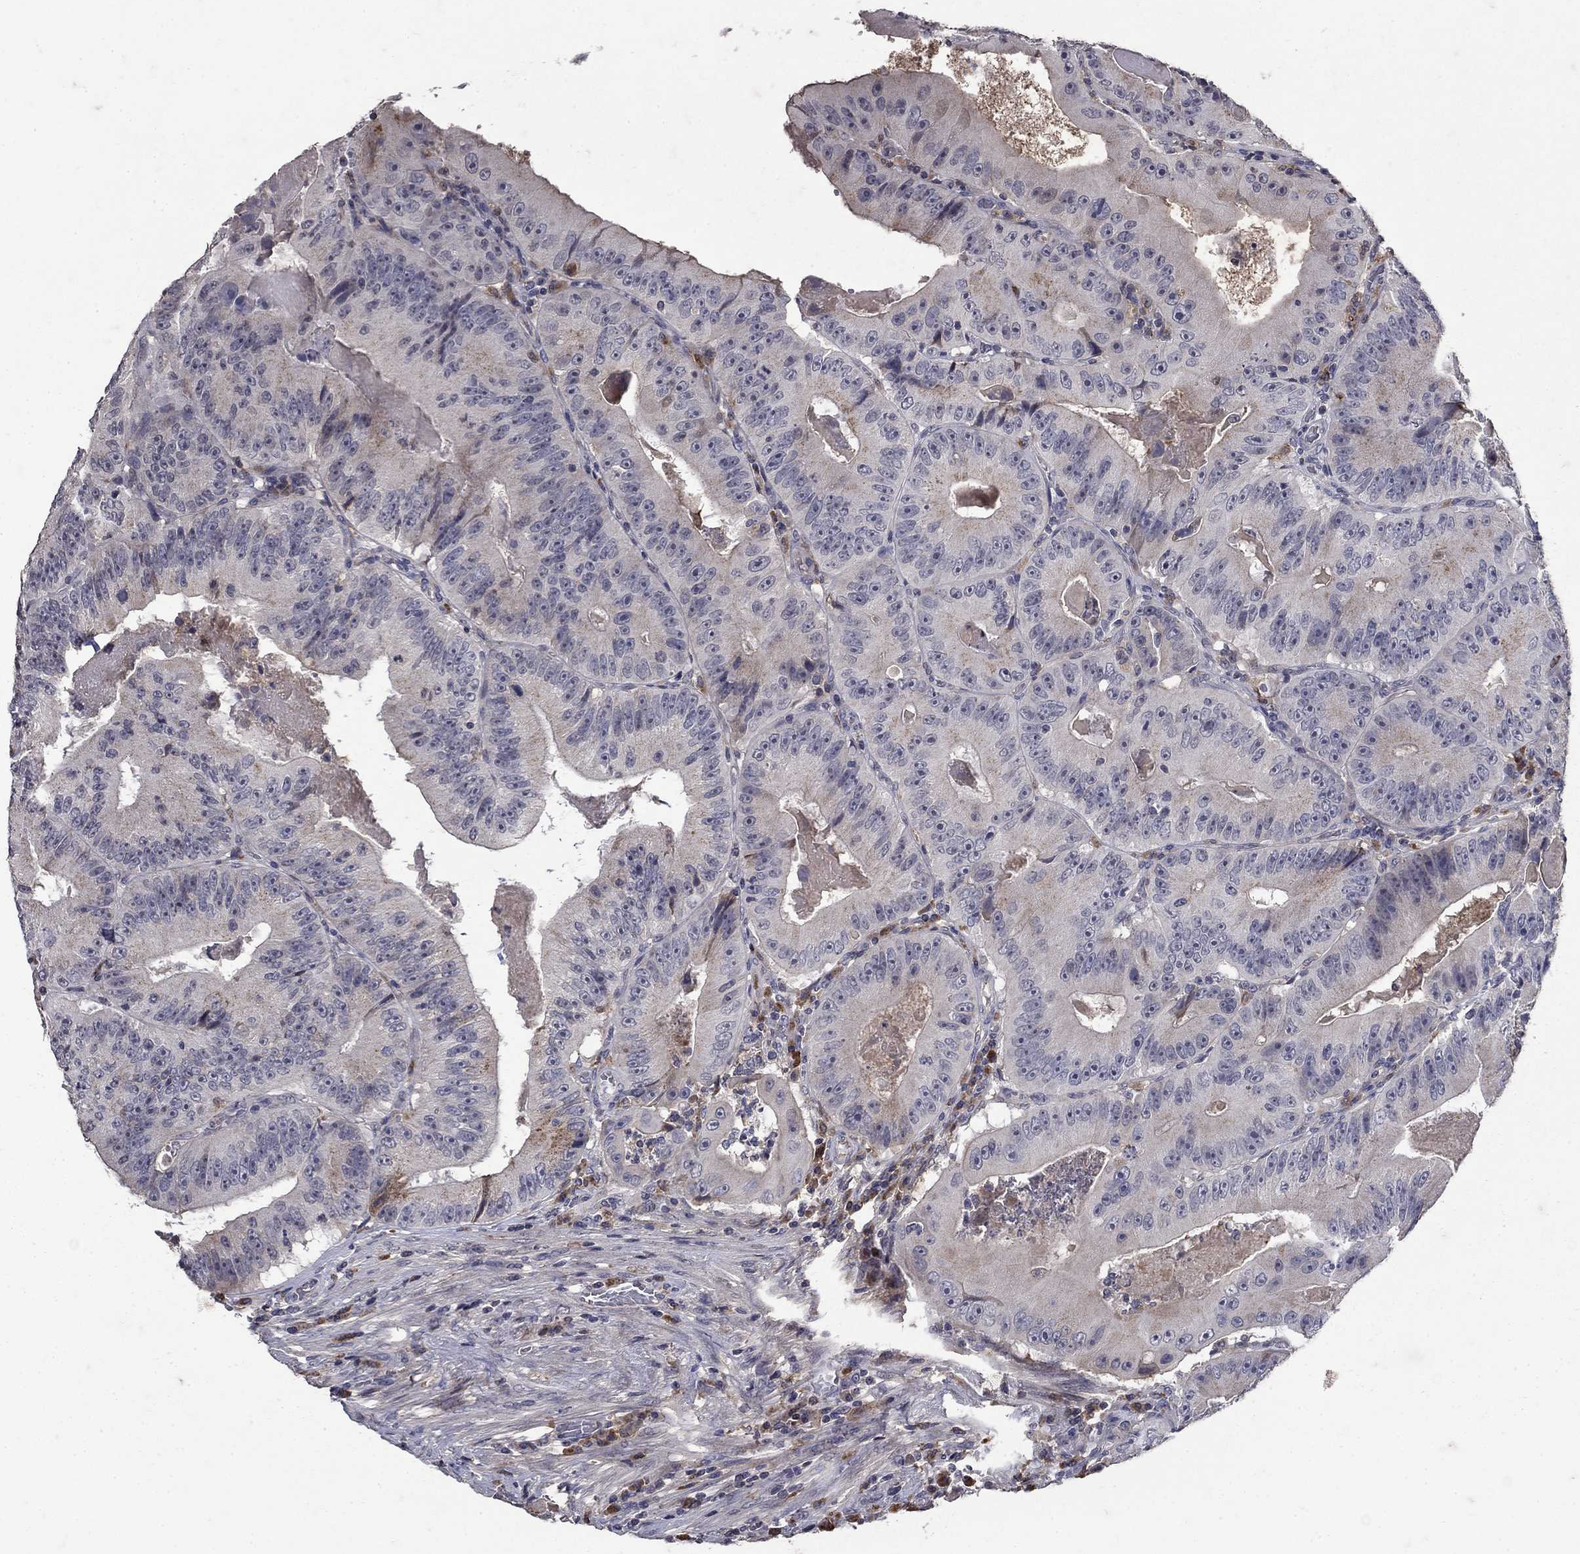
{"staining": {"intensity": "negative", "quantity": "none", "location": "none"}, "tissue": "colorectal cancer", "cell_type": "Tumor cells", "image_type": "cancer", "snomed": [{"axis": "morphology", "description": "Adenocarcinoma, NOS"}, {"axis": "topography", "description": "Colon"}], "caption": "A high-resolution micrograph shows immunohistochemistry (IHC) staining of colorectal cancer, which displays no significant staining in tumor cells.", "gene": "NPC2", "patient": {"sex": "female", "age": 86}}